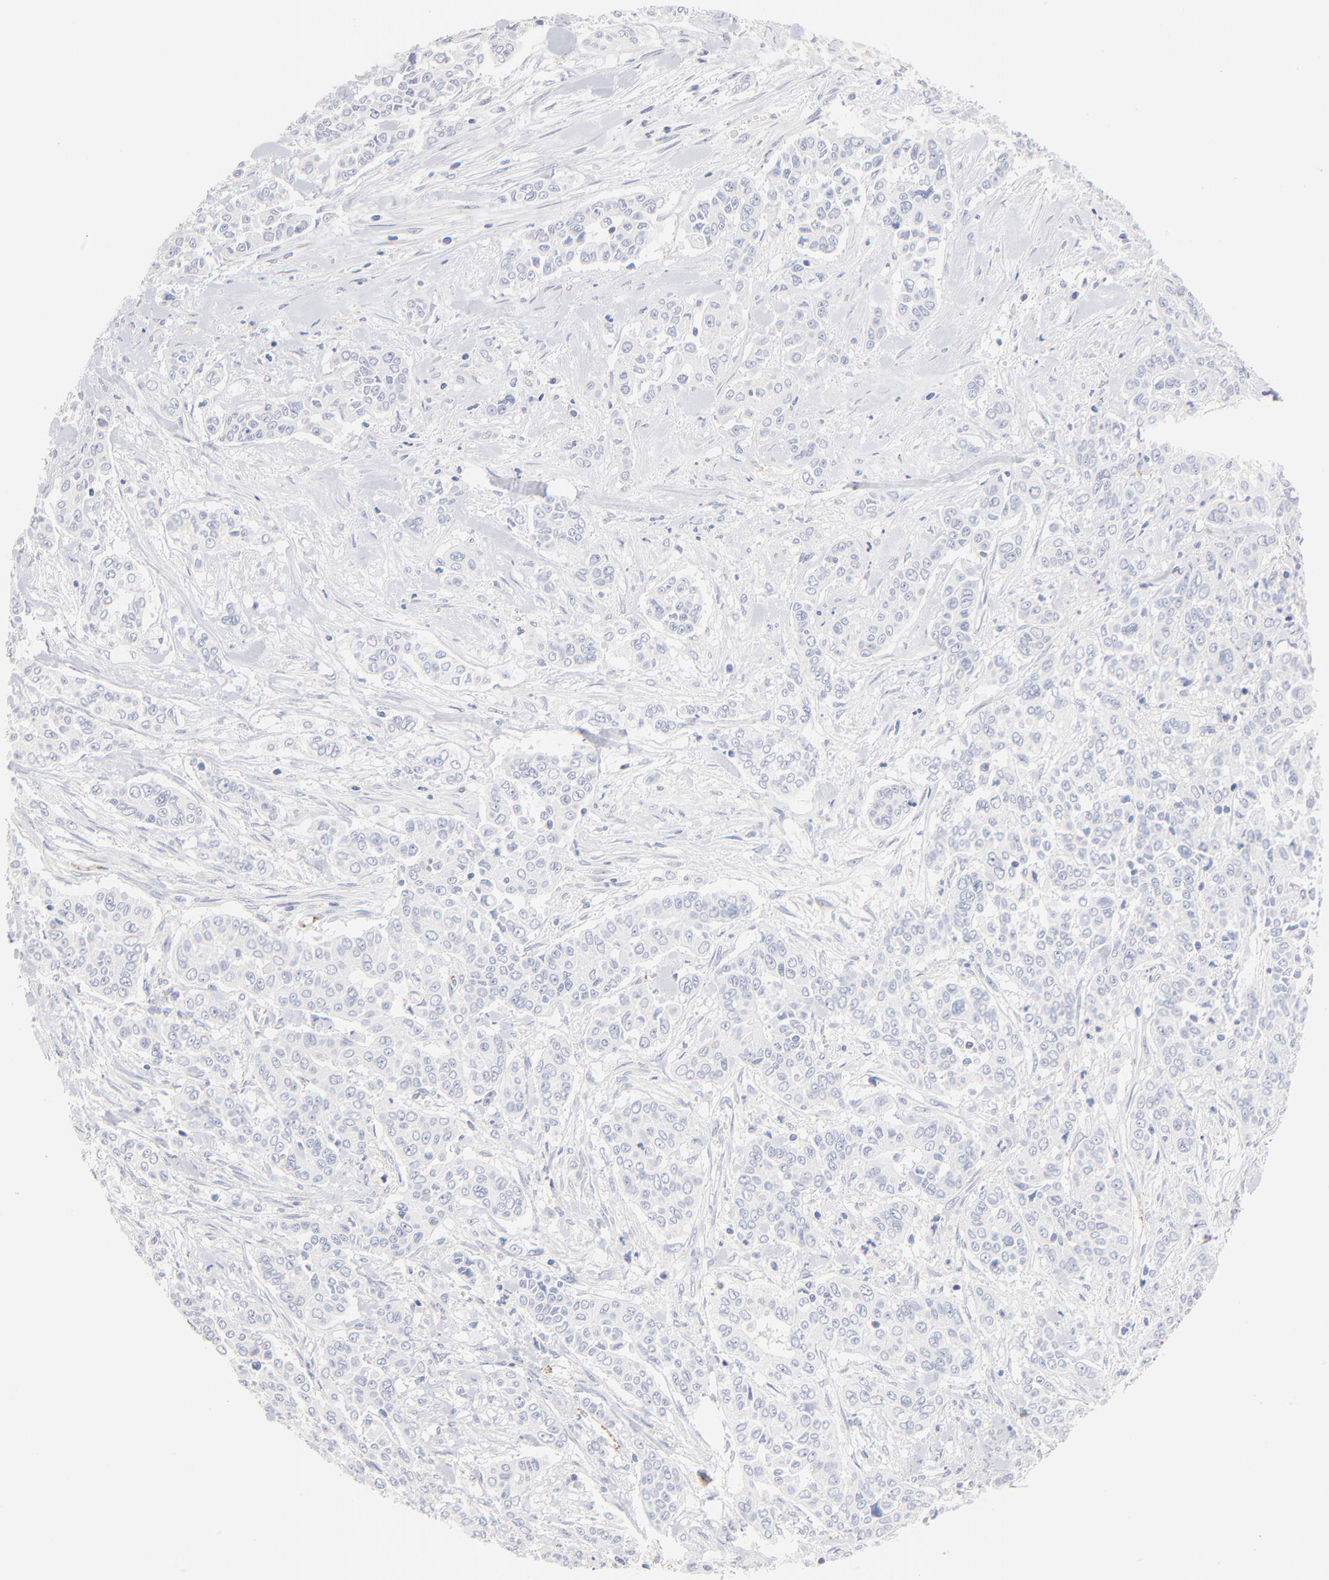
{"staining": {"intensity": "negative", "quantity": "none", "location": "none"}, "tissue": "pancreatic cancer", "cell_type": "Tumor cells", "image_type": "cancer", "snomed": [{"axis": "morphology", "description": "Adenocarcinoma, NOS"}, {"axis": "topography", "description": "Pancreas"}], "caption": "Image shows no significant protein expression in tumor cells of pancreatic cancer.", "gene": "ITGA8", "patient": {"sex": "female", "age": 52}}